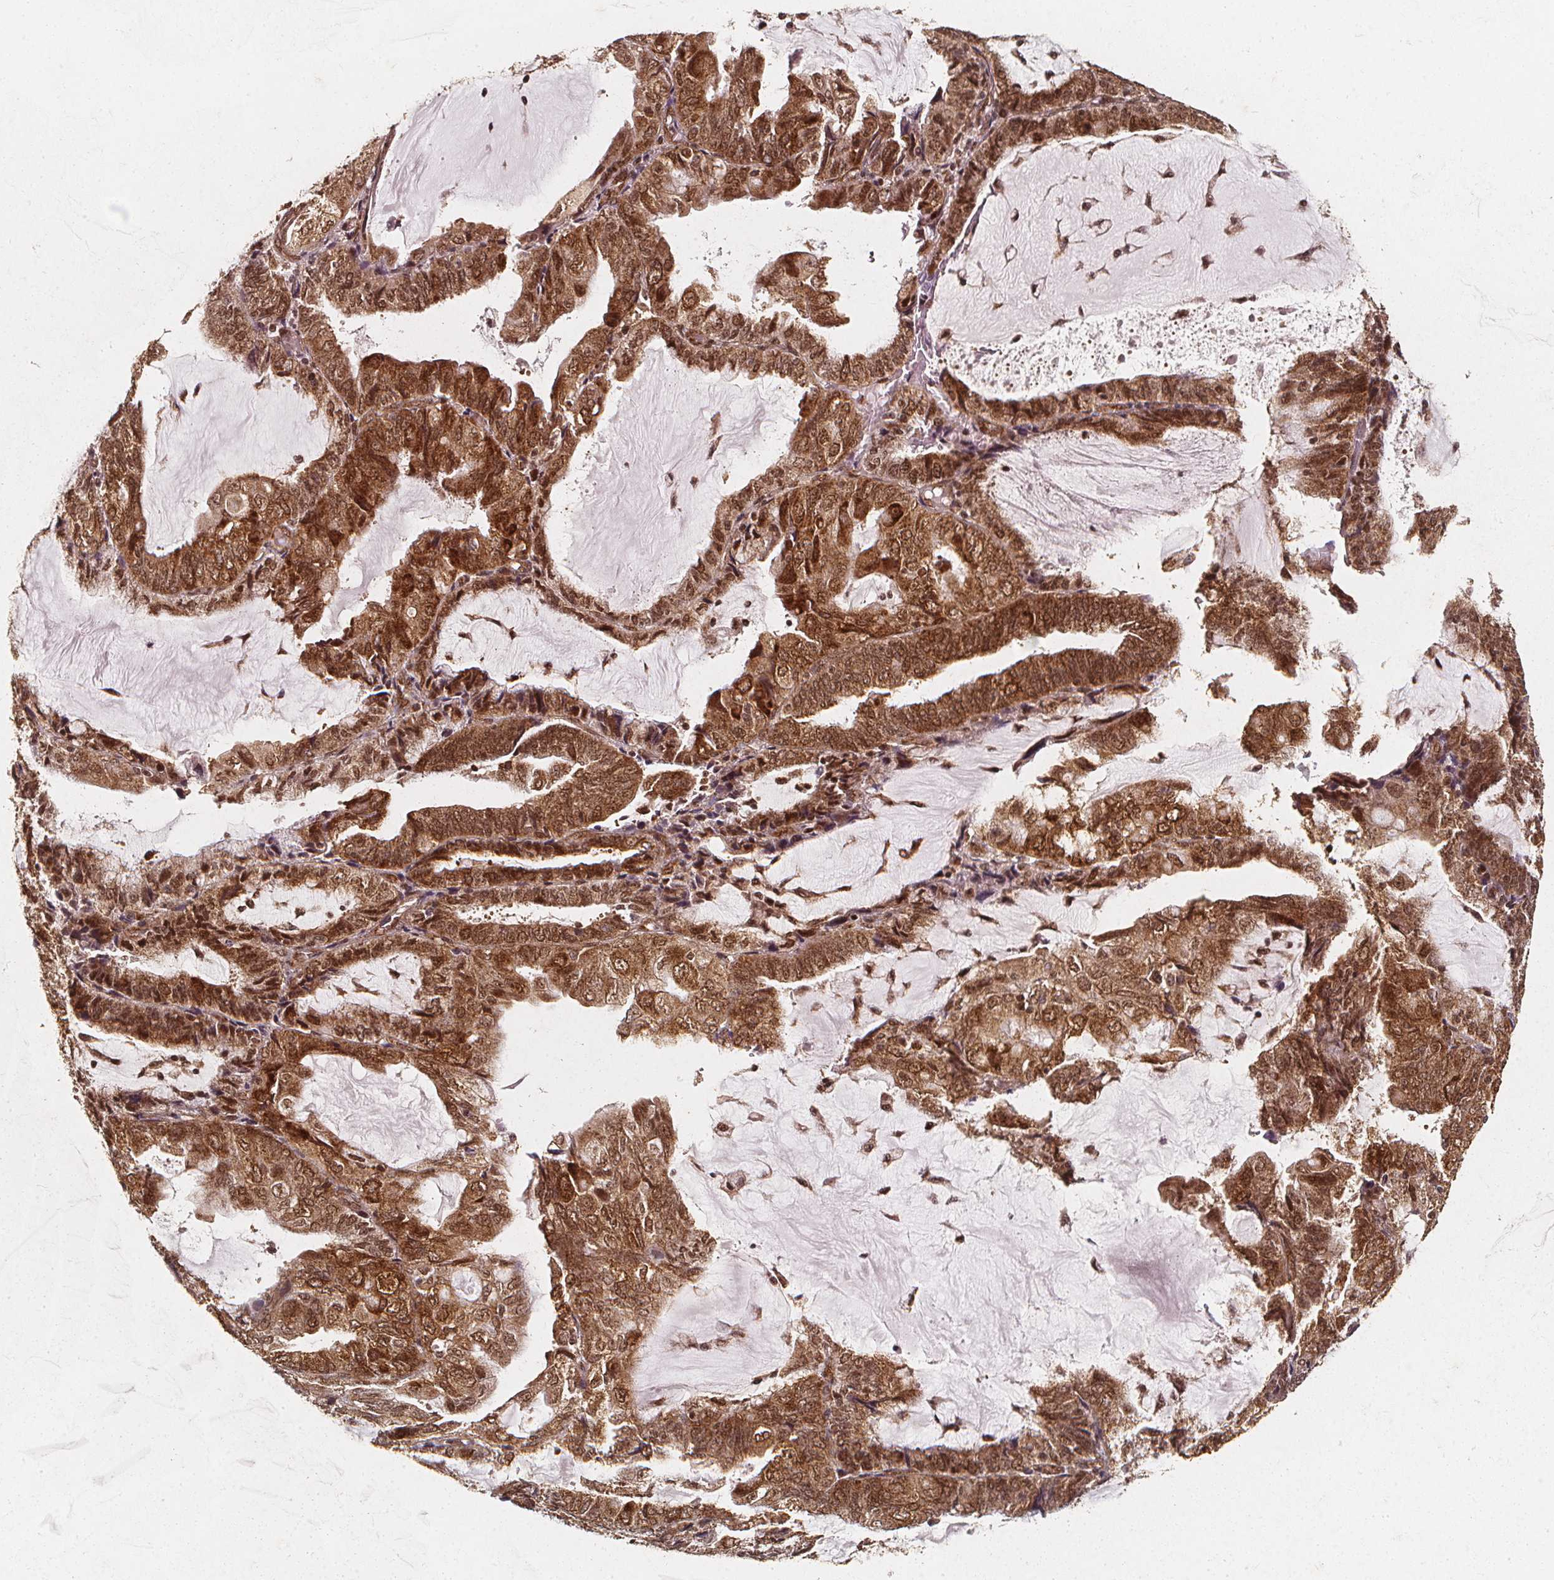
{"staining": {"intensity": "strong", "quantity": ">75%", "location": "cytoplasmic/membranous,nuclear"}, "tissue": "endometrial cancer", "cell_type": "Tumor cells", "image_type": "cancer", "snomed": [{"axis": "morphology", "description": "Adenocarcinoma, NOS"}, {"axis": "topography", "description": "Endometrium"}], "caption": "Adenocarcinoma (endometrial) stained for a protein (brown) exhibits strong cytoplasmic/membranous and nuclear positive staining in about >75% of tumor cells.", "gene": "SMN1", "patient": {"sex": "female", "age": 81}}